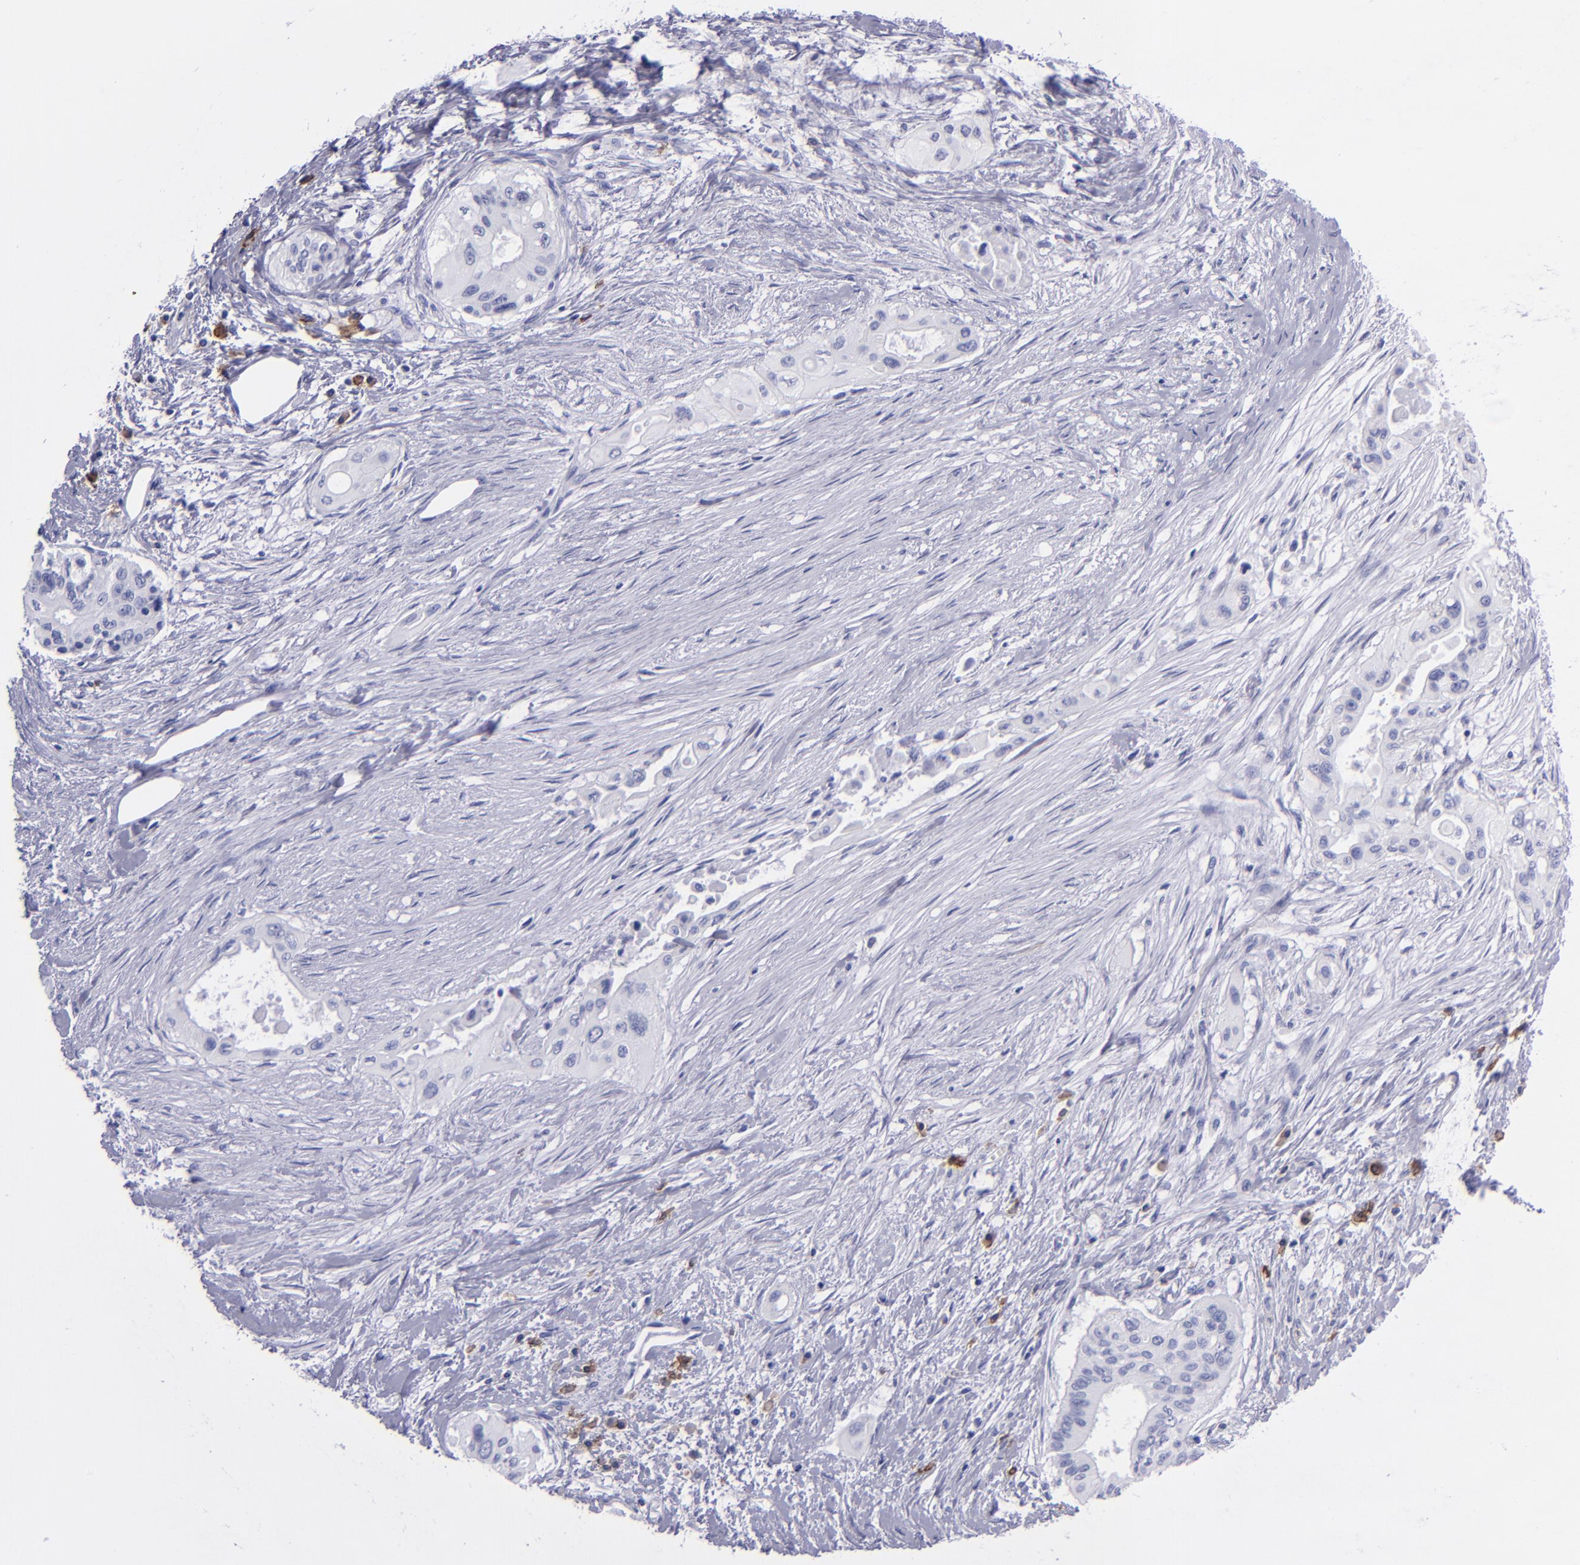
{"staining": {"intensity": "negative", "quantity": "none", "location": "none"}, "tissue": "pancreatic cancer", "cell_type": "Tumor cells", "image_type": "cancer", "snomed": [{"axis": "morphology", "description": "Adenocarcinoma, NOS"}, {"axis": "topography", "description": "Pancreas"}], "caption": "Immunohistochemical staining of human pancreatic cancer demonstrates no significant positivity in tumor cells. The staining was performed using DAB (3,3'-diaminobenzidine) to visualize the protein expression in brown, while the nuclei were stained in blue with hematoxylin (Magnification: 20x).", "gene": "CD38", "patient": {"sex": "male", "age": 77}}